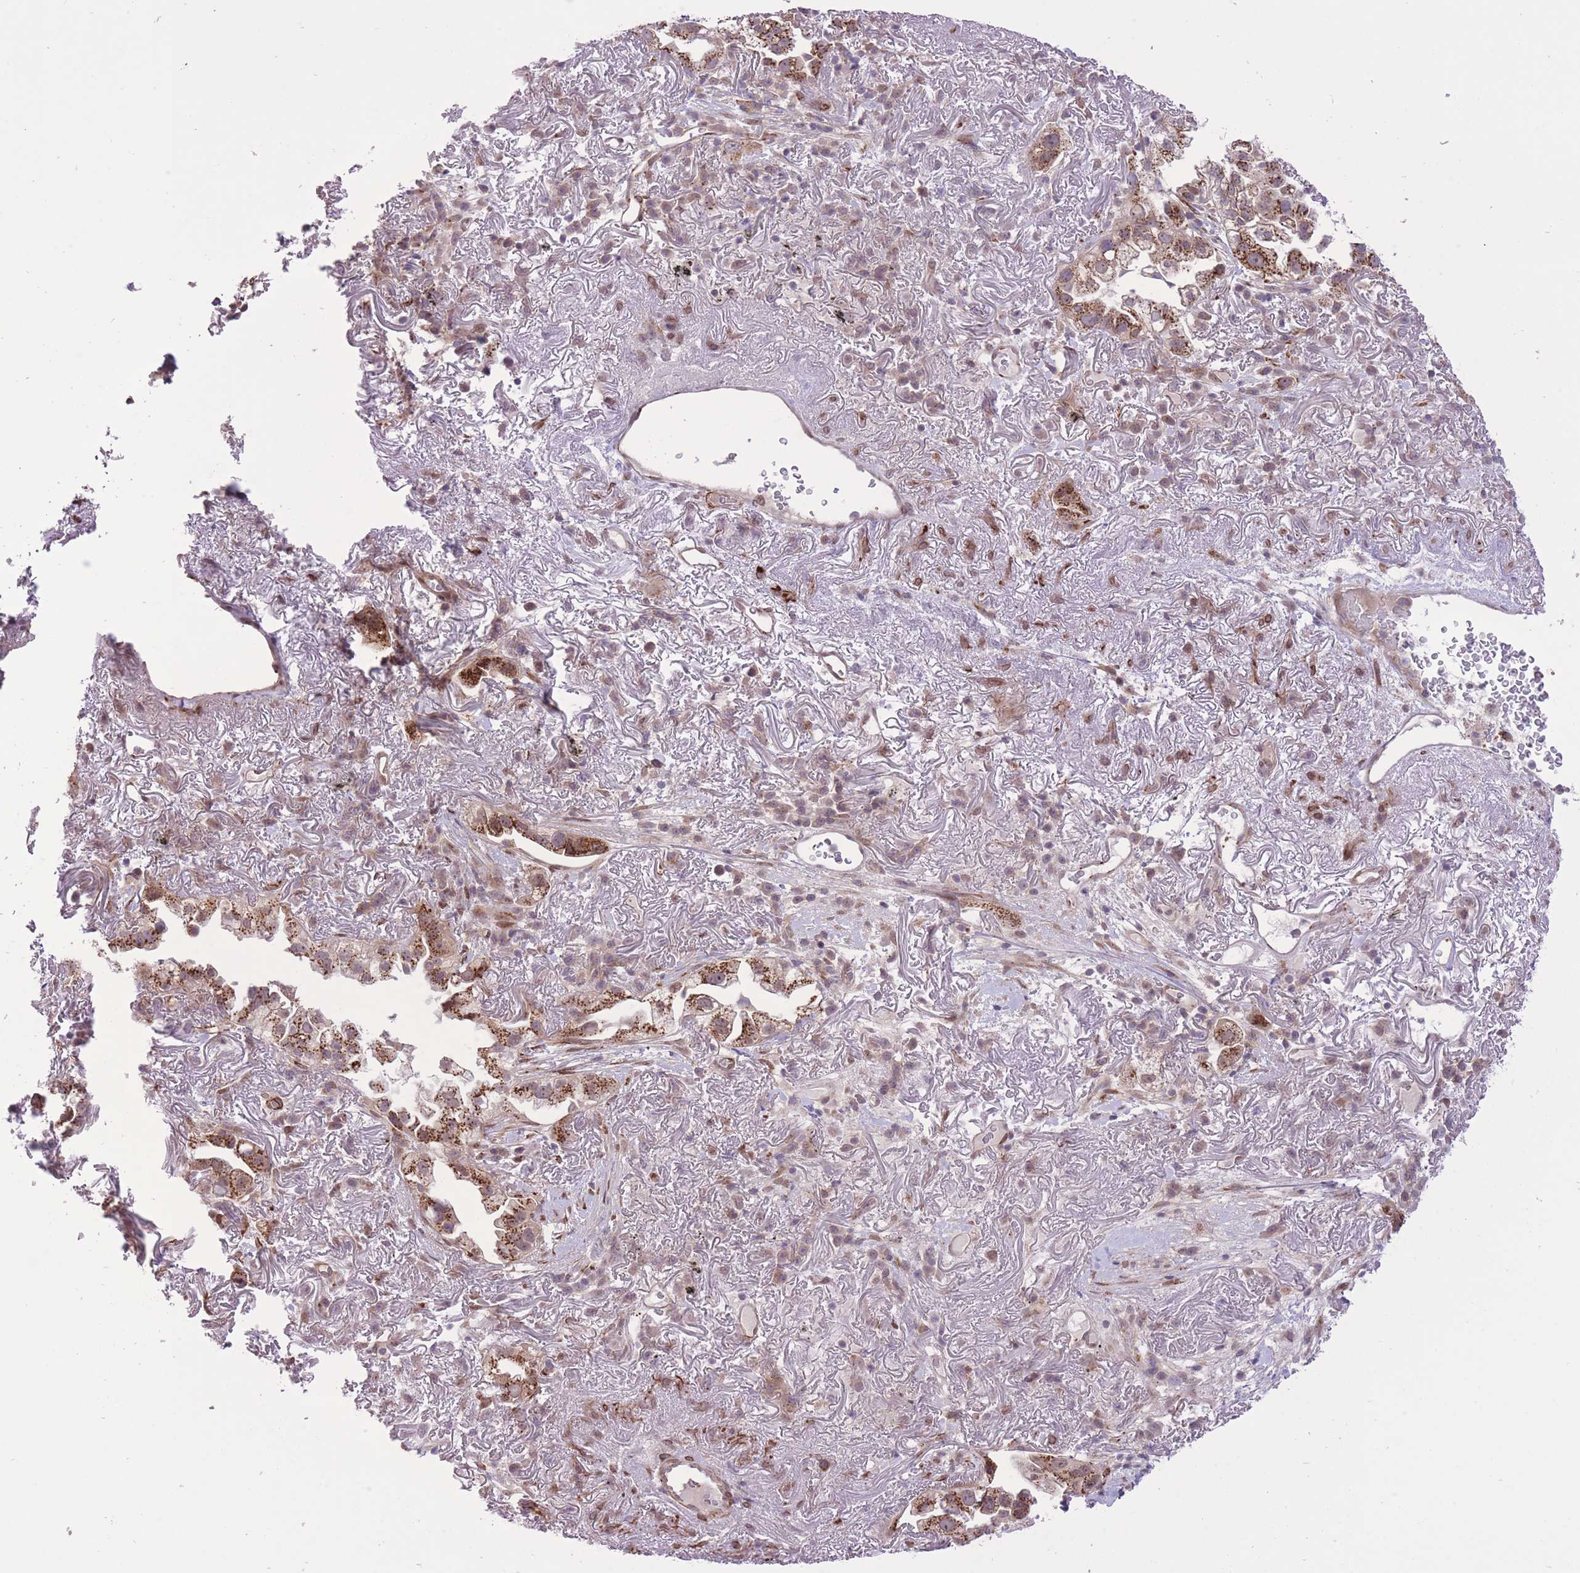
{"staining": {"intensity": "moderate", "quantity": ">75%", "location": "cytoplasmic/membranous"}, "tissue": "lung cancer", "cell_type": "Tumor cells", "image_type": "cancer", "snomed": [{"axis": "morphology", "description": "Adenocarcinoma, NOS"}, {"axis": "topography", "description": "Lung"}], "caption": "Tumor cells reveal medium levels of moderate cytoplasmic/membranous staining in approximately >75% of cells in human lung cancer (adenocarcinoma). (Stains: DAB (3,3'-diaminobenzidine) in brown, nuclei in blue, Microscopy: brightfield microscopy at high magnification).", "gene": "ZBED5", "patient": {"sex": "female", "age": 69}}